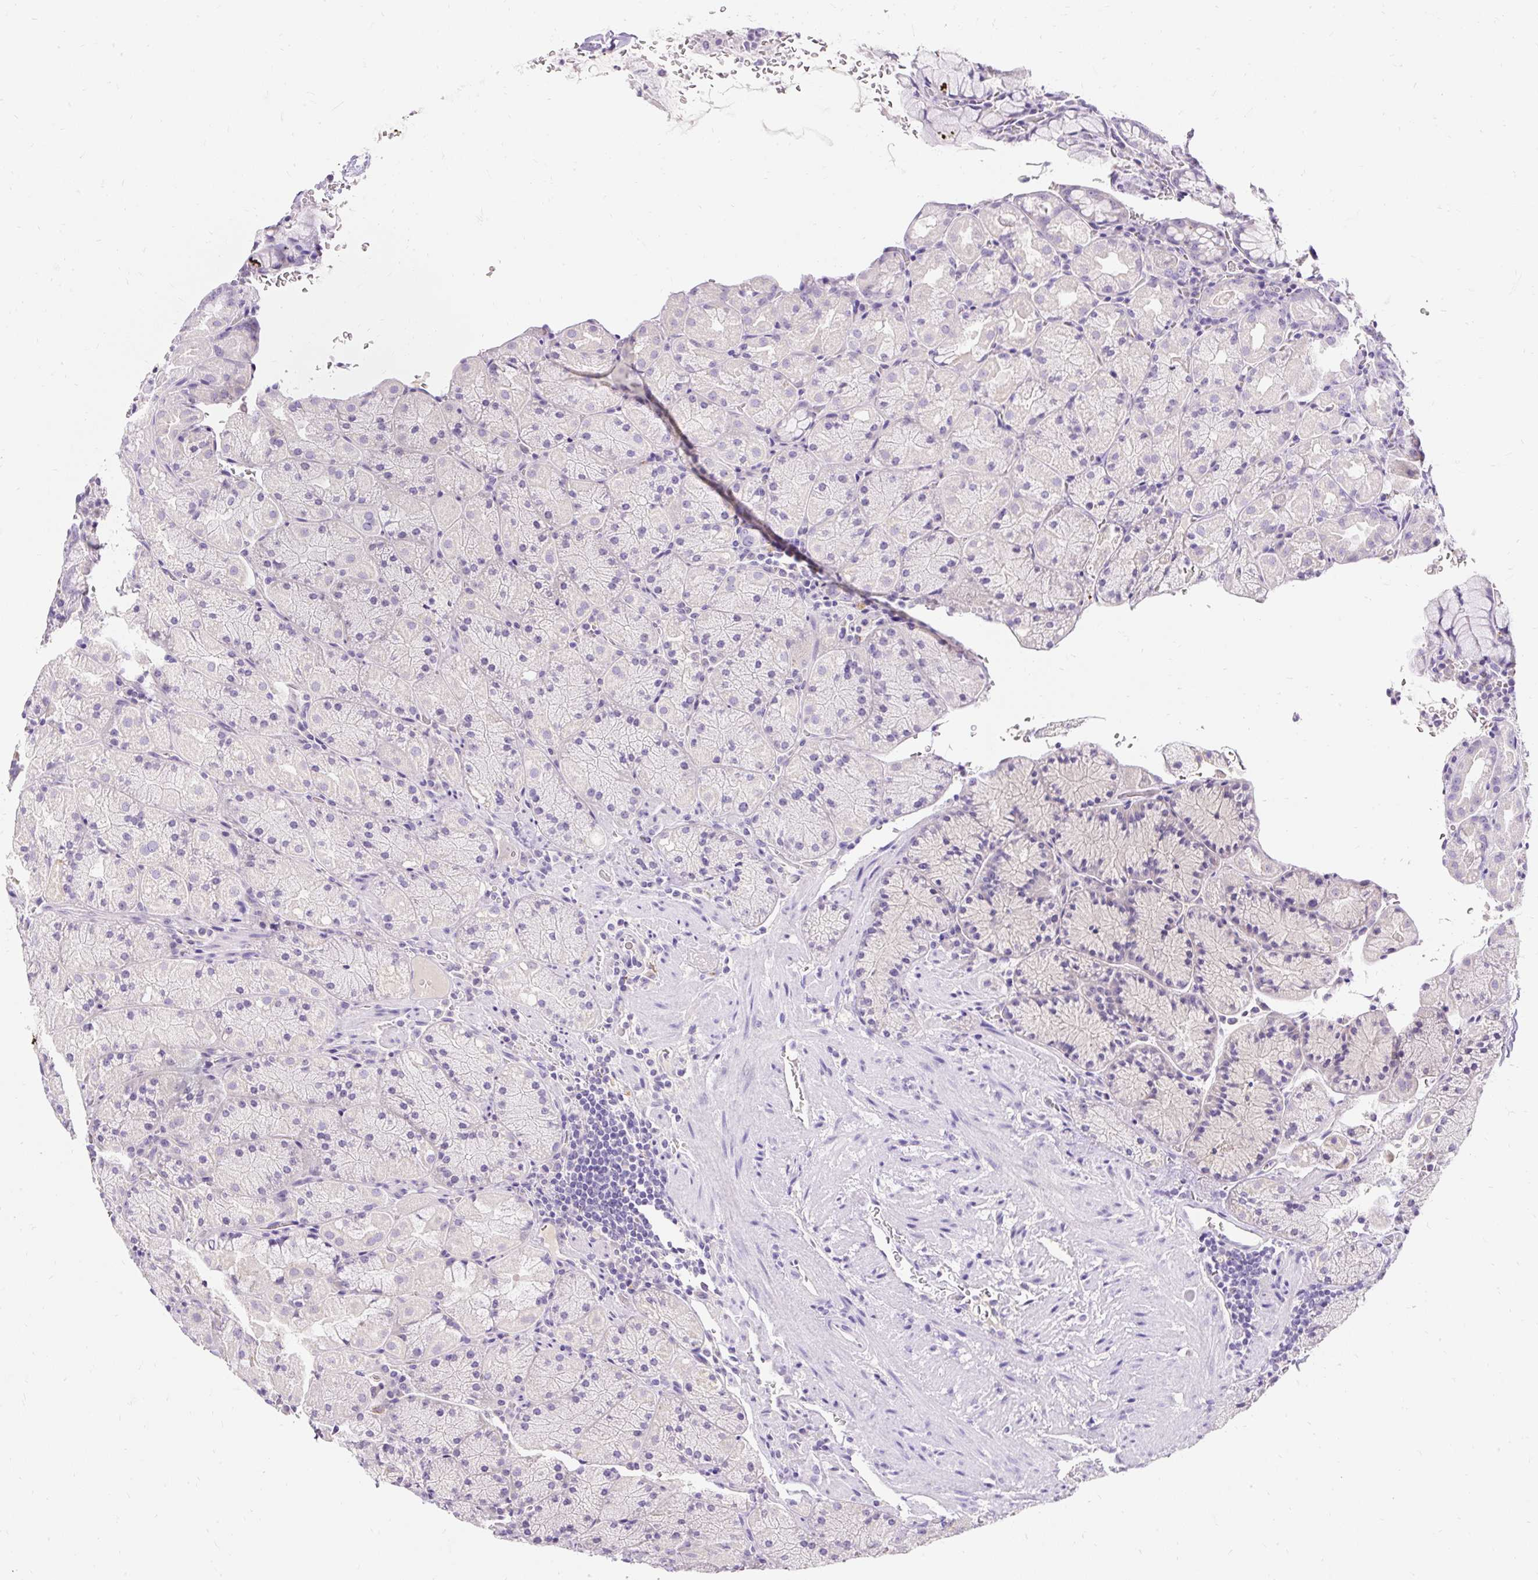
{"staining": {"intensity": "negative", "quantity": "none", "location": "none"}, "tissue": "stomach", "cell_type": "Glandular cells", "image_type": "normal", "snomed": [{"axis": "morphology", "description": "Normal tissue, NOS"}, {"axis": "topography", "description": "Stomach, upper"}, {"axis": "topography", "description": "Stomach, lower"}], "caption": "IHC of normal stomach reveals no staining in glandular cells.", "gene": "TMEM150C", "patient": {"sex": "male", "age": 80}}